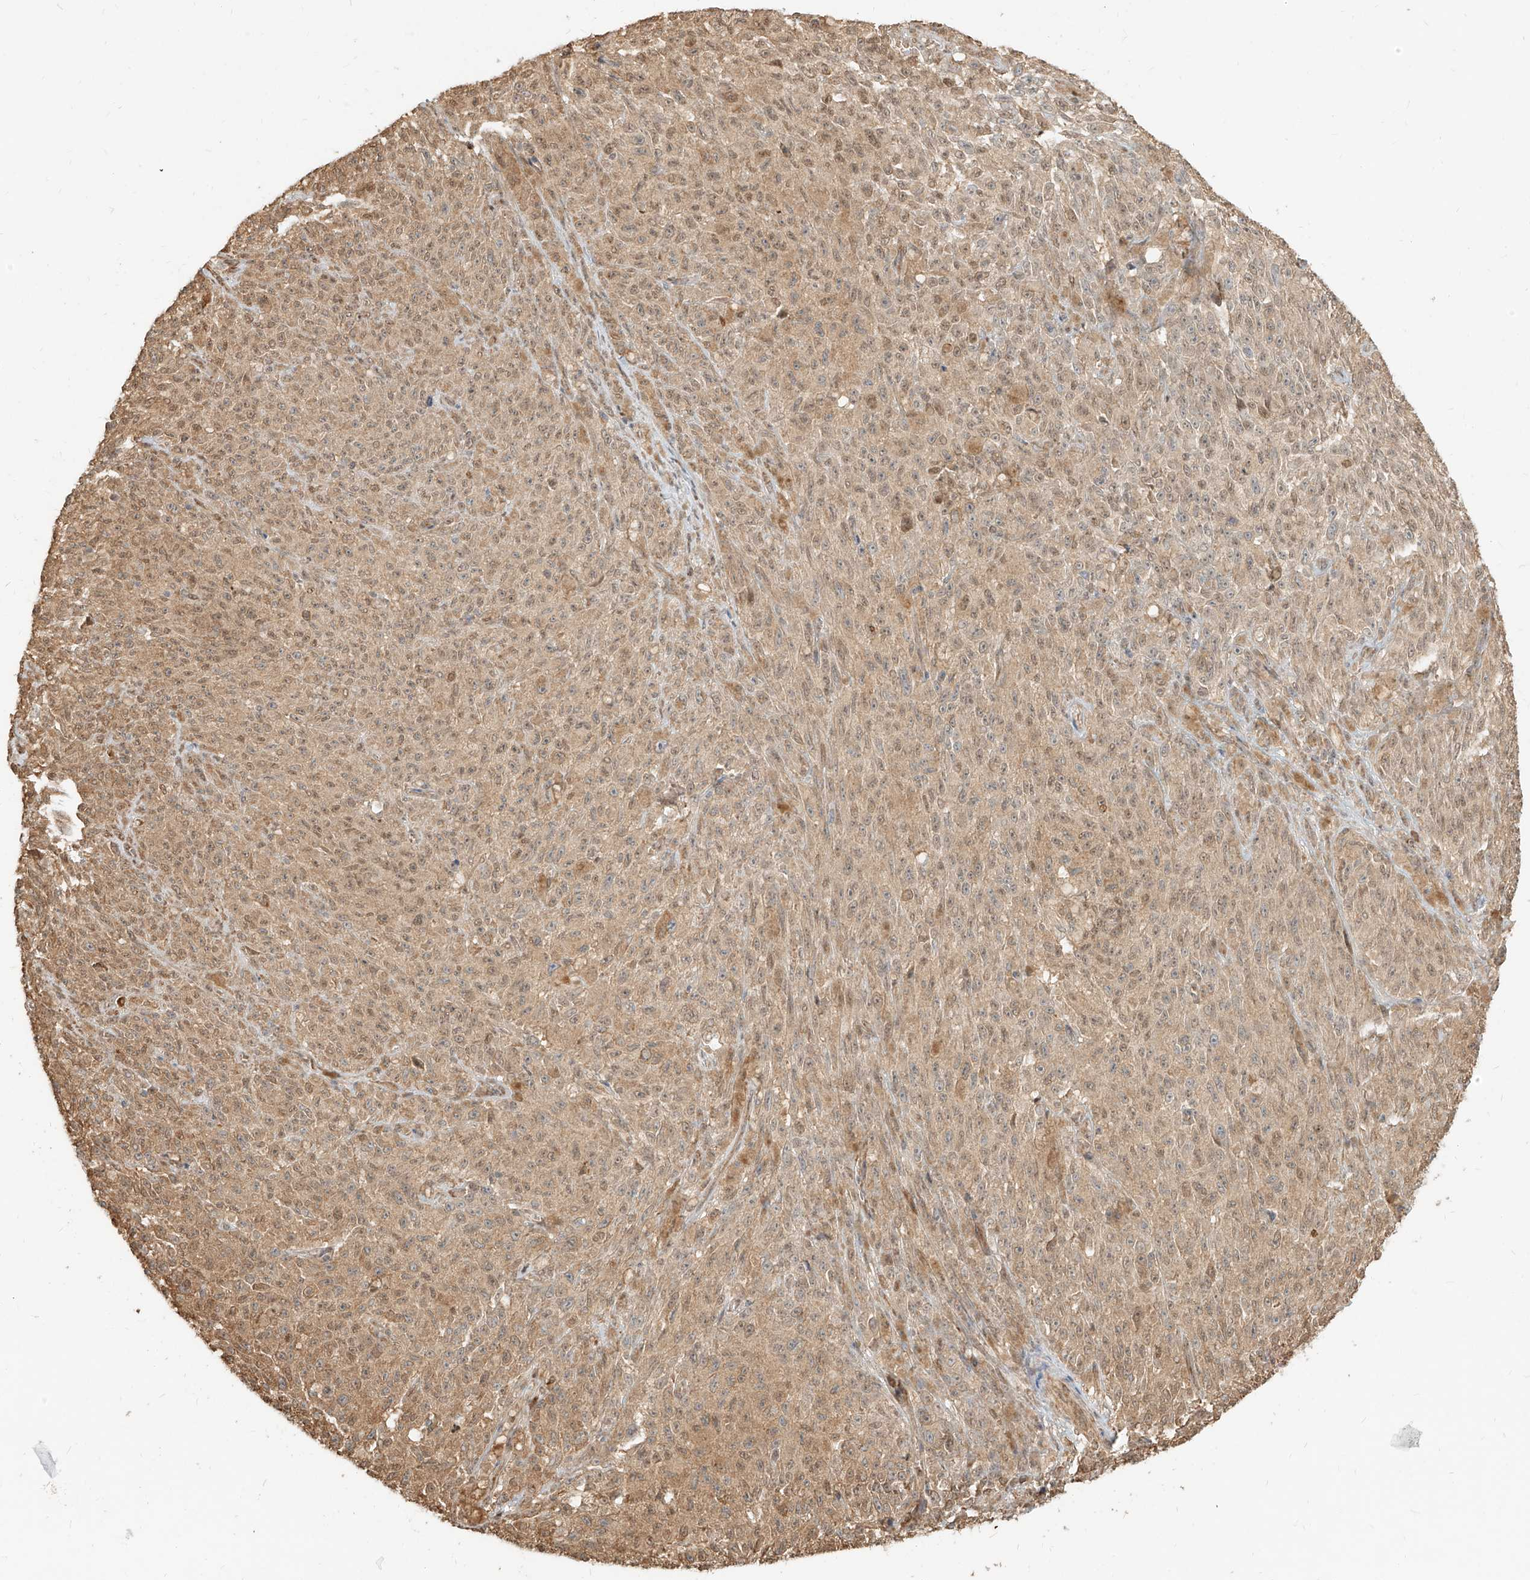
{"staining": {"intensity": "weak", "quantity": ">75%", "location": "cytoplasmic/membranous,nuclear"}, "tissue": "melanoma", "cell_type": "Tumor cells", "image_type": "cancer", "snomed": [{"axis": "morphology", "description": "Malignant melanoma, NOS"}, {"axis": "topography", "description": "Skin"}], "caption": "IHC histopathology image of malignant melanoma stained for a protein (brown), which exhibits low levels of weak cytoplasmic/membranous and nuclear staining in about >75% of tumor cells.", "gene": "UBE2K", "patient": {"sex": "female", "age": 82}}